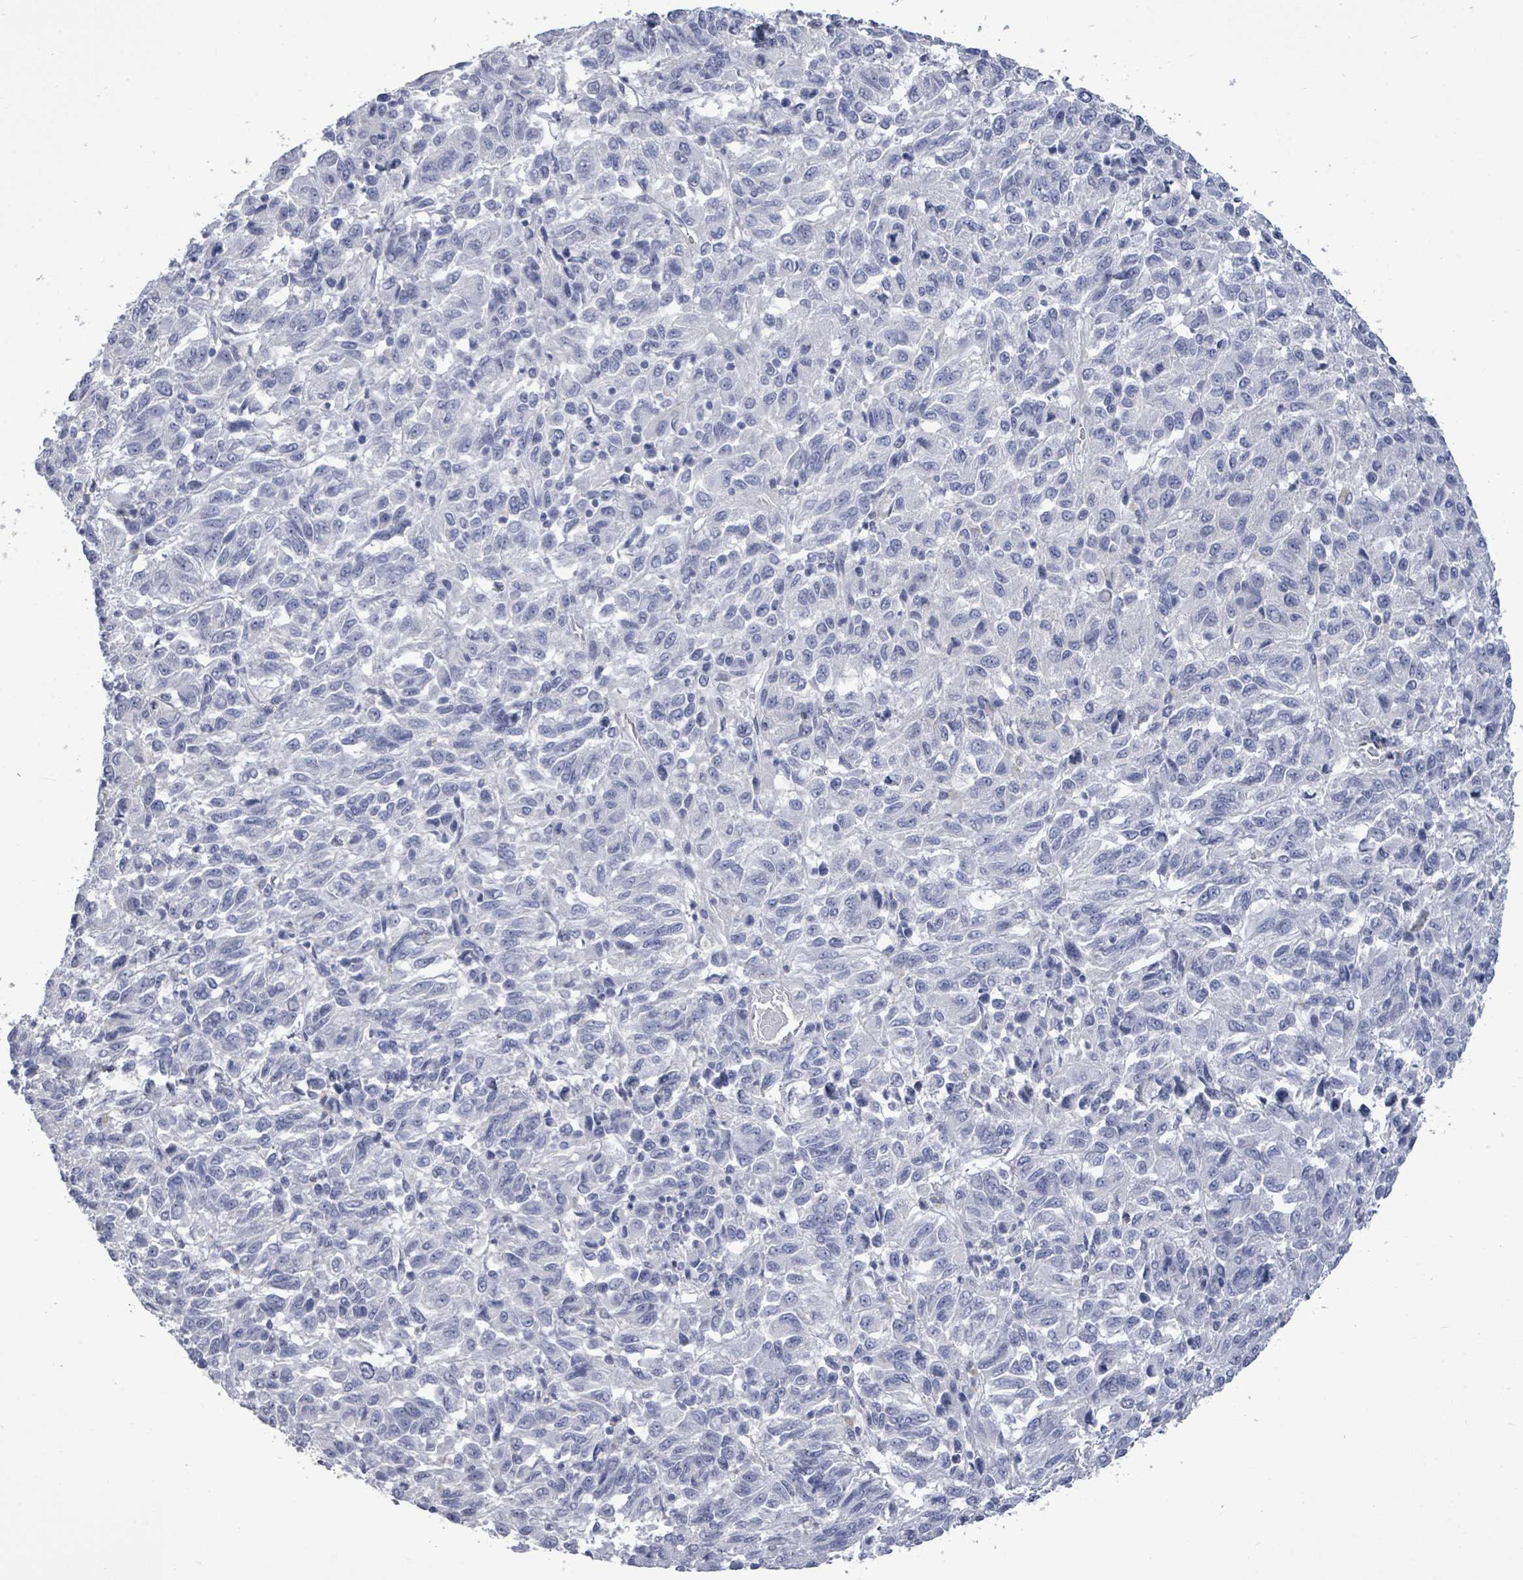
{"staining": {"intensity": "negative", "quantity": "none", "location": "none"}, "tissue": "melanoma", "cell_type": "Tumor cells", "image_type": "cancer", "snomed": [{"axis": "morphology", "description": "Malignant melanoma, Metastatic site"}, {"axis": "topography", "description": "Lung"}], "caption": "Malignant melanoma (metastatic site) was stained to show a protein in brown. There is no significant expression in tumor cells.", "gene": "CT45A5", "patient": {"sex": "male", "age": 64}}